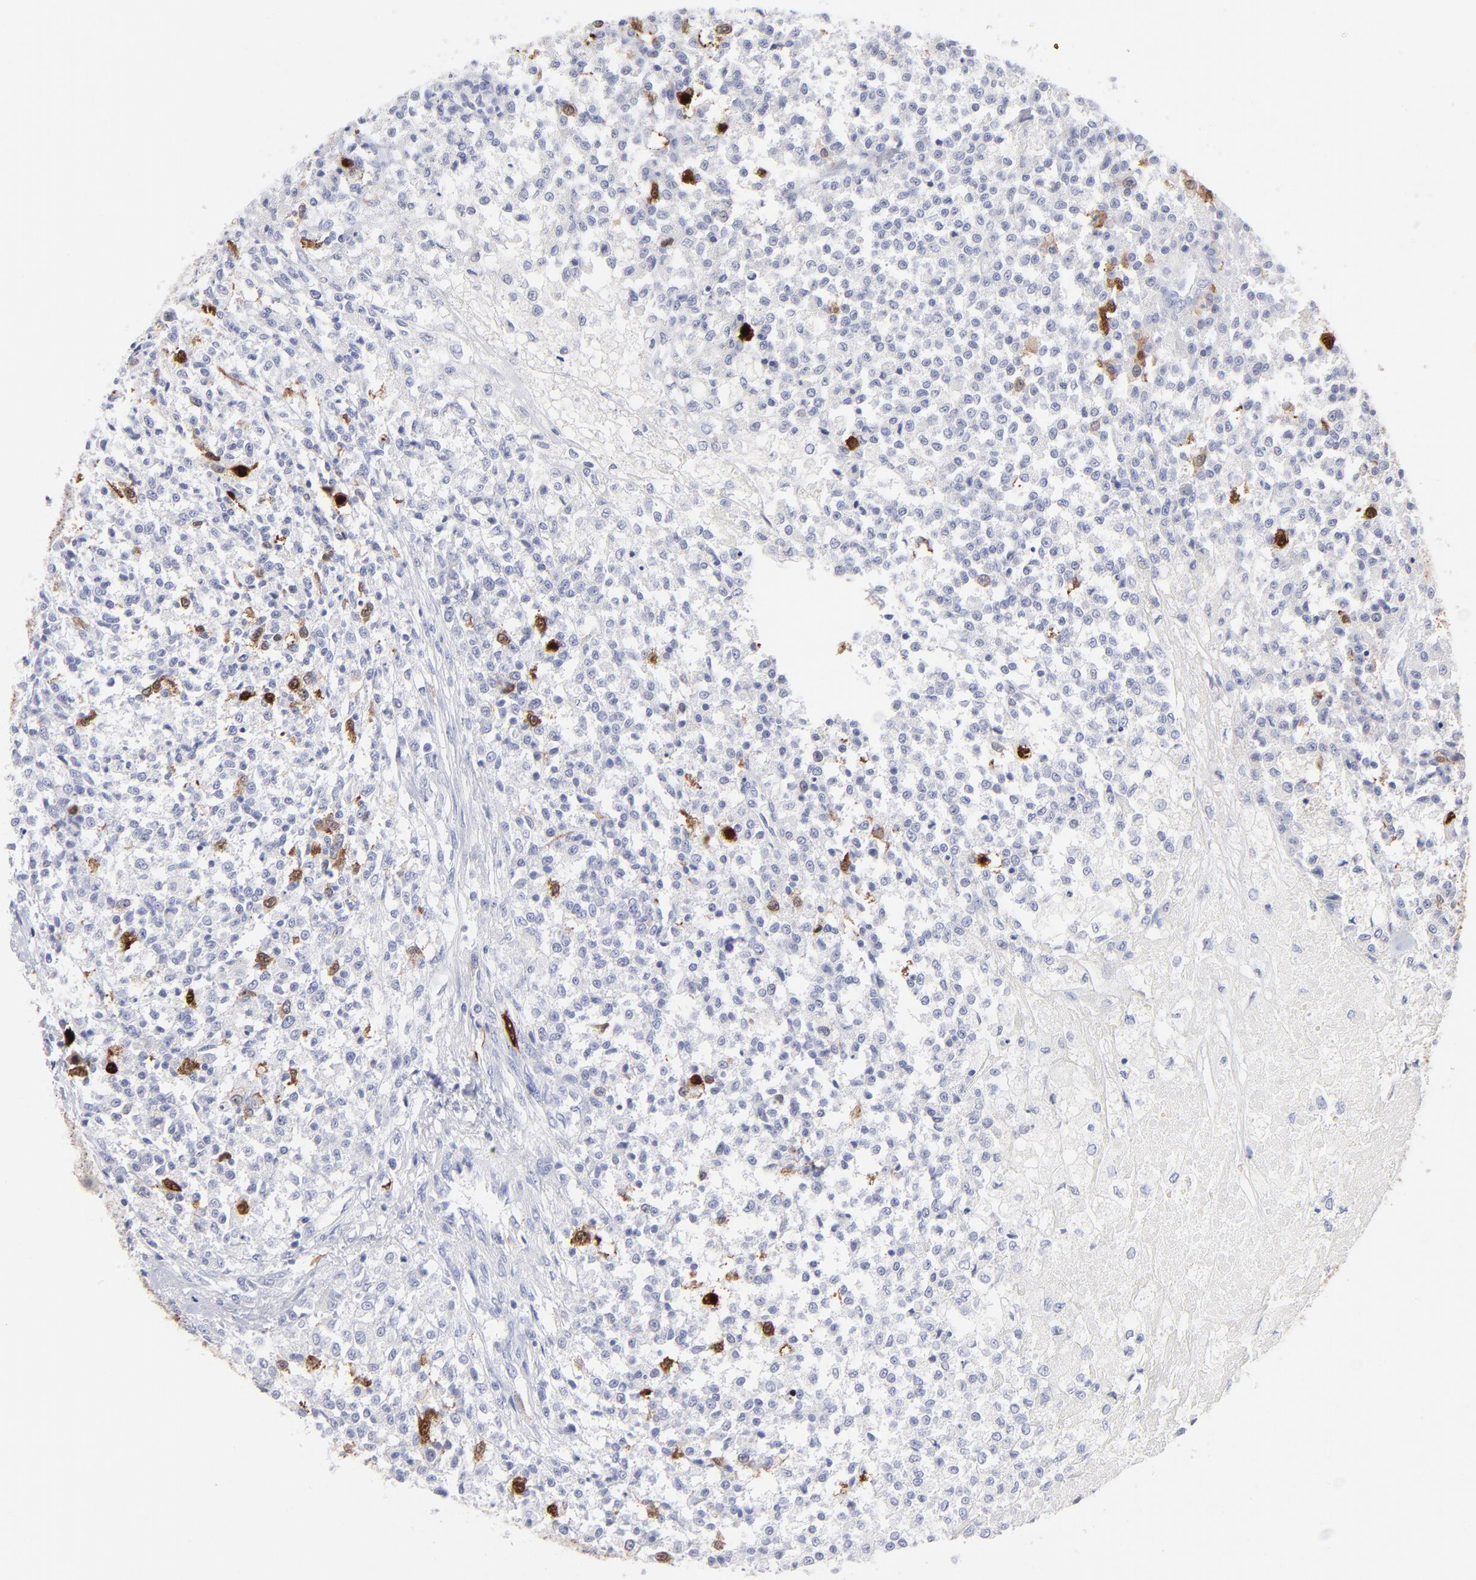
{"staining": {"intensity": "moderate", "quantity": "<25%", "location": "cytoplasmic/membranous"}, "tissue": "testis cancer", "cell_type": "Tumor cells", "image_type": "cancer", "snomed": [{"axis": "morphology", "description": "Seminoma, NOS"}, {"axis": "topography", "description": "Testis"}], "caption": "The immunohistochemical stain highlights moderate cytoplasmic/membranous staining in tumor cells of testis cancer (seminoma) tissue.", "gene": "CCNB1", "patient": {"sex": "male", "age": 59}}